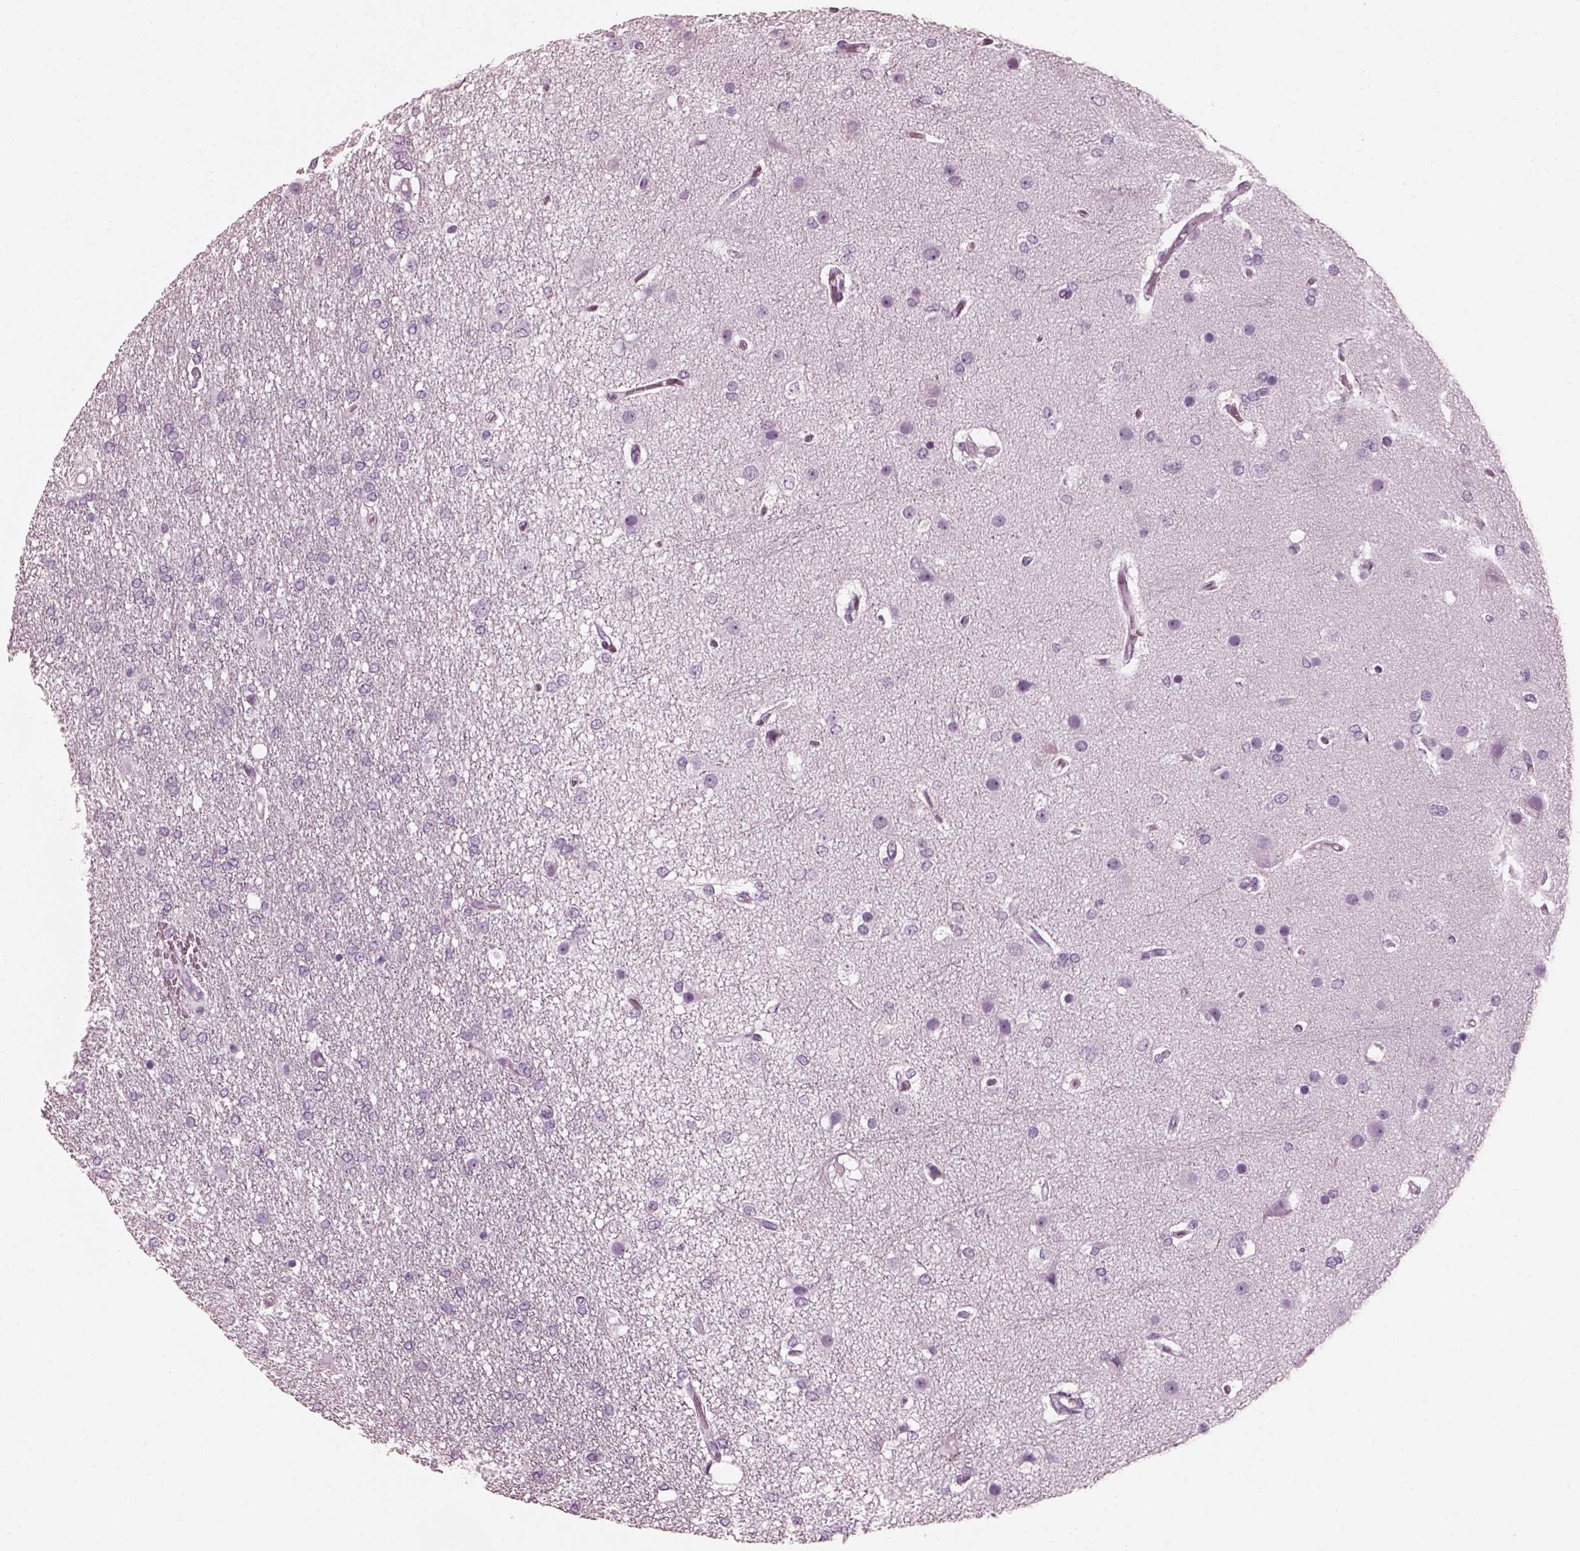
{"staining": {"intensity": "negative", "quantity": "none", "location": "none"}, "tissue": "glioma", "cell_type": "Tumor cells", "image_type": "cancer", "snomed": [{"axis": "morphology", "description": "Glioma, malignant, High grade"}, {"axis": "topography", "description": "Brain"}], "caption": "This is a micrograph of IHC staining of glioma, which shows no staining in tumor cells. (Stains: DAB immunohistochemistry (IHC) with hematoxylin counter stain, Microscopy: brightfield microscopy at high magnification).", "gene": "TCHHL1", "patient": {"sex": "female", "age": 61}}